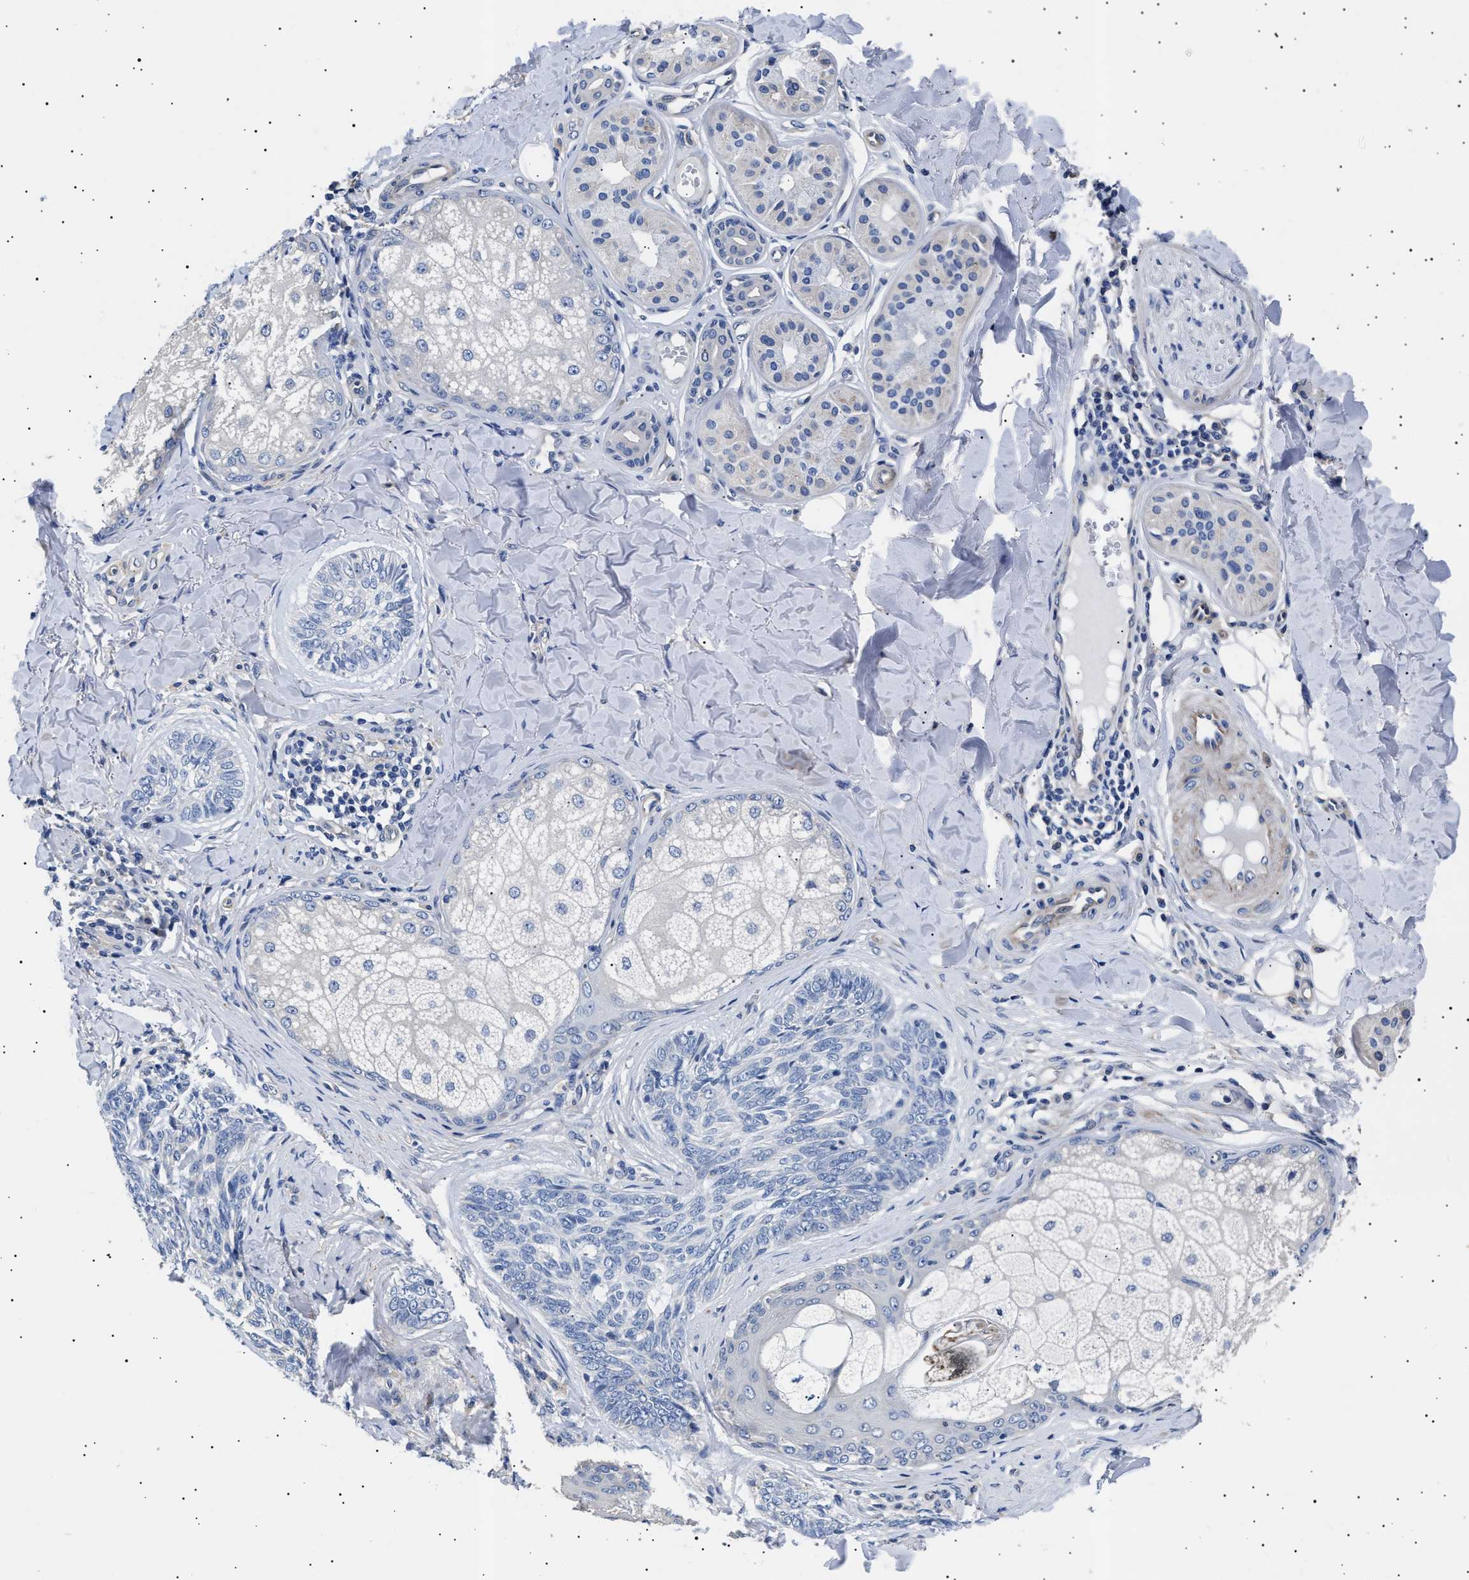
{"staining": {"intensity": "negative", "quantity": "none", "location": "none"}, "tissue": "skin cancer", "cell_type": "Tumor cells", "image_type": "cancer", "snomed": [{"axis": "morphology", "description": "Basal cell carcinoma"}, {"axis": "topography", "description": "Skin"}], "caption": "DAB immunohistochemical staining of human skin basal cell carcinoma displays no significant staining in tumor cells. The staining was performed using DAB (3,3'-diaminobenzidine) to visualize the protein expression in brown, while the nuclei were stained in blue with hematoxylin (Magnification: 20x).", "gene": "HEMGN", "patient": {"sex": "male", "age": 43}}